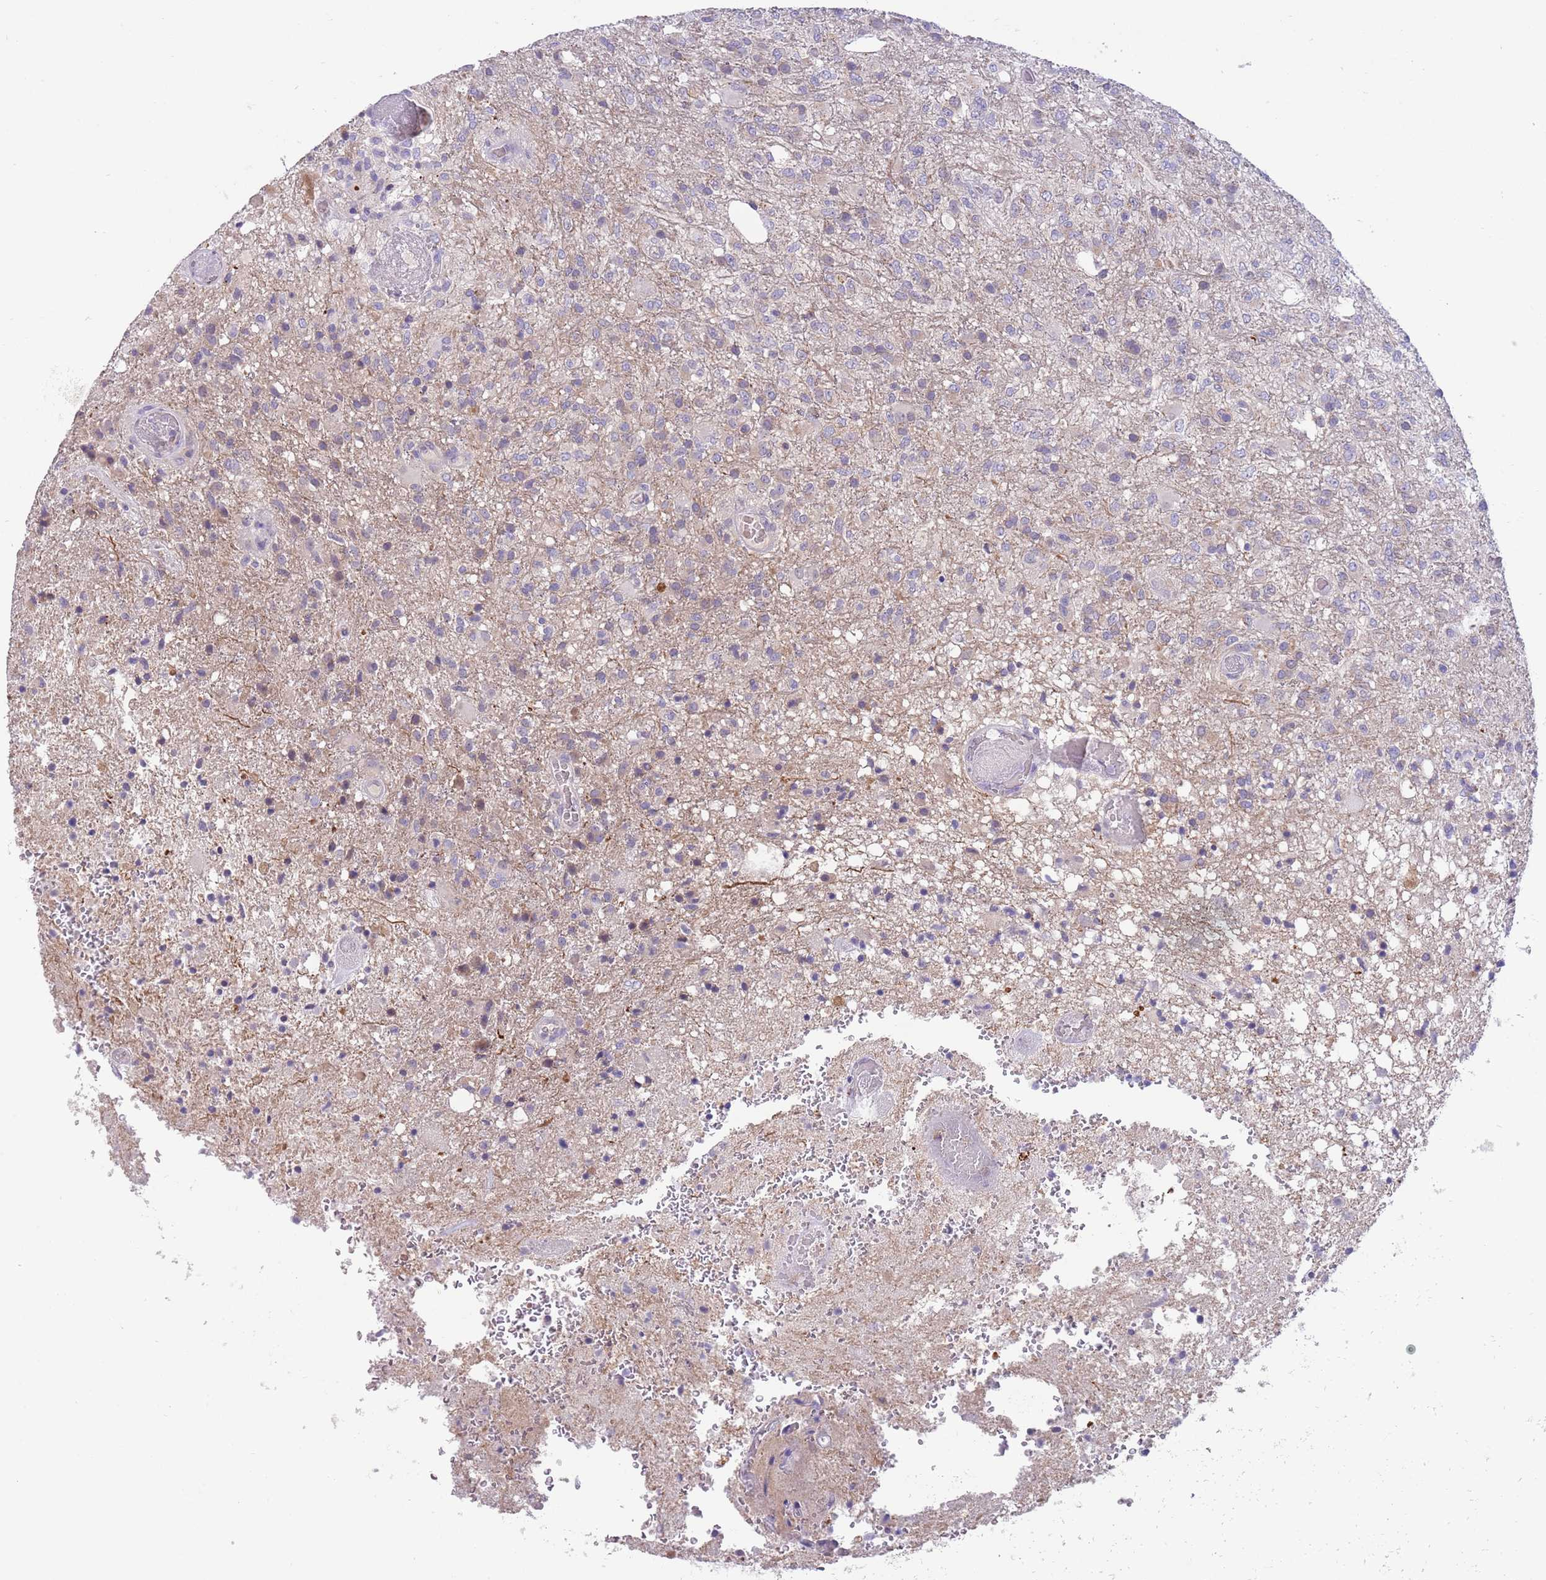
{"staining": {"intensity": "negative", "quantity": "none", "location": "none"}, "tissue": "glioma", "cell_type": "Tumor cells", "image_type": "cancer", "snomed": [{"axis": "morphology", "description": "Glioma, malignant, High grade"}, {"axis": "topography", "description": "Brain"}], "caption": "High magnification brightfield microscopy of glioma stained with DAB (brown) and counterstained with hematoxylin (blue): tumor cells show no significant staining. Brightfield microscopy of immunohistochemistry stained with DAB (3,3'-diaminobenzidine) (brown) and hematoxylin (blue), captured at high magnification.", "gene": "DDHD1", "patient": {"sex": "female", "age": 74}}